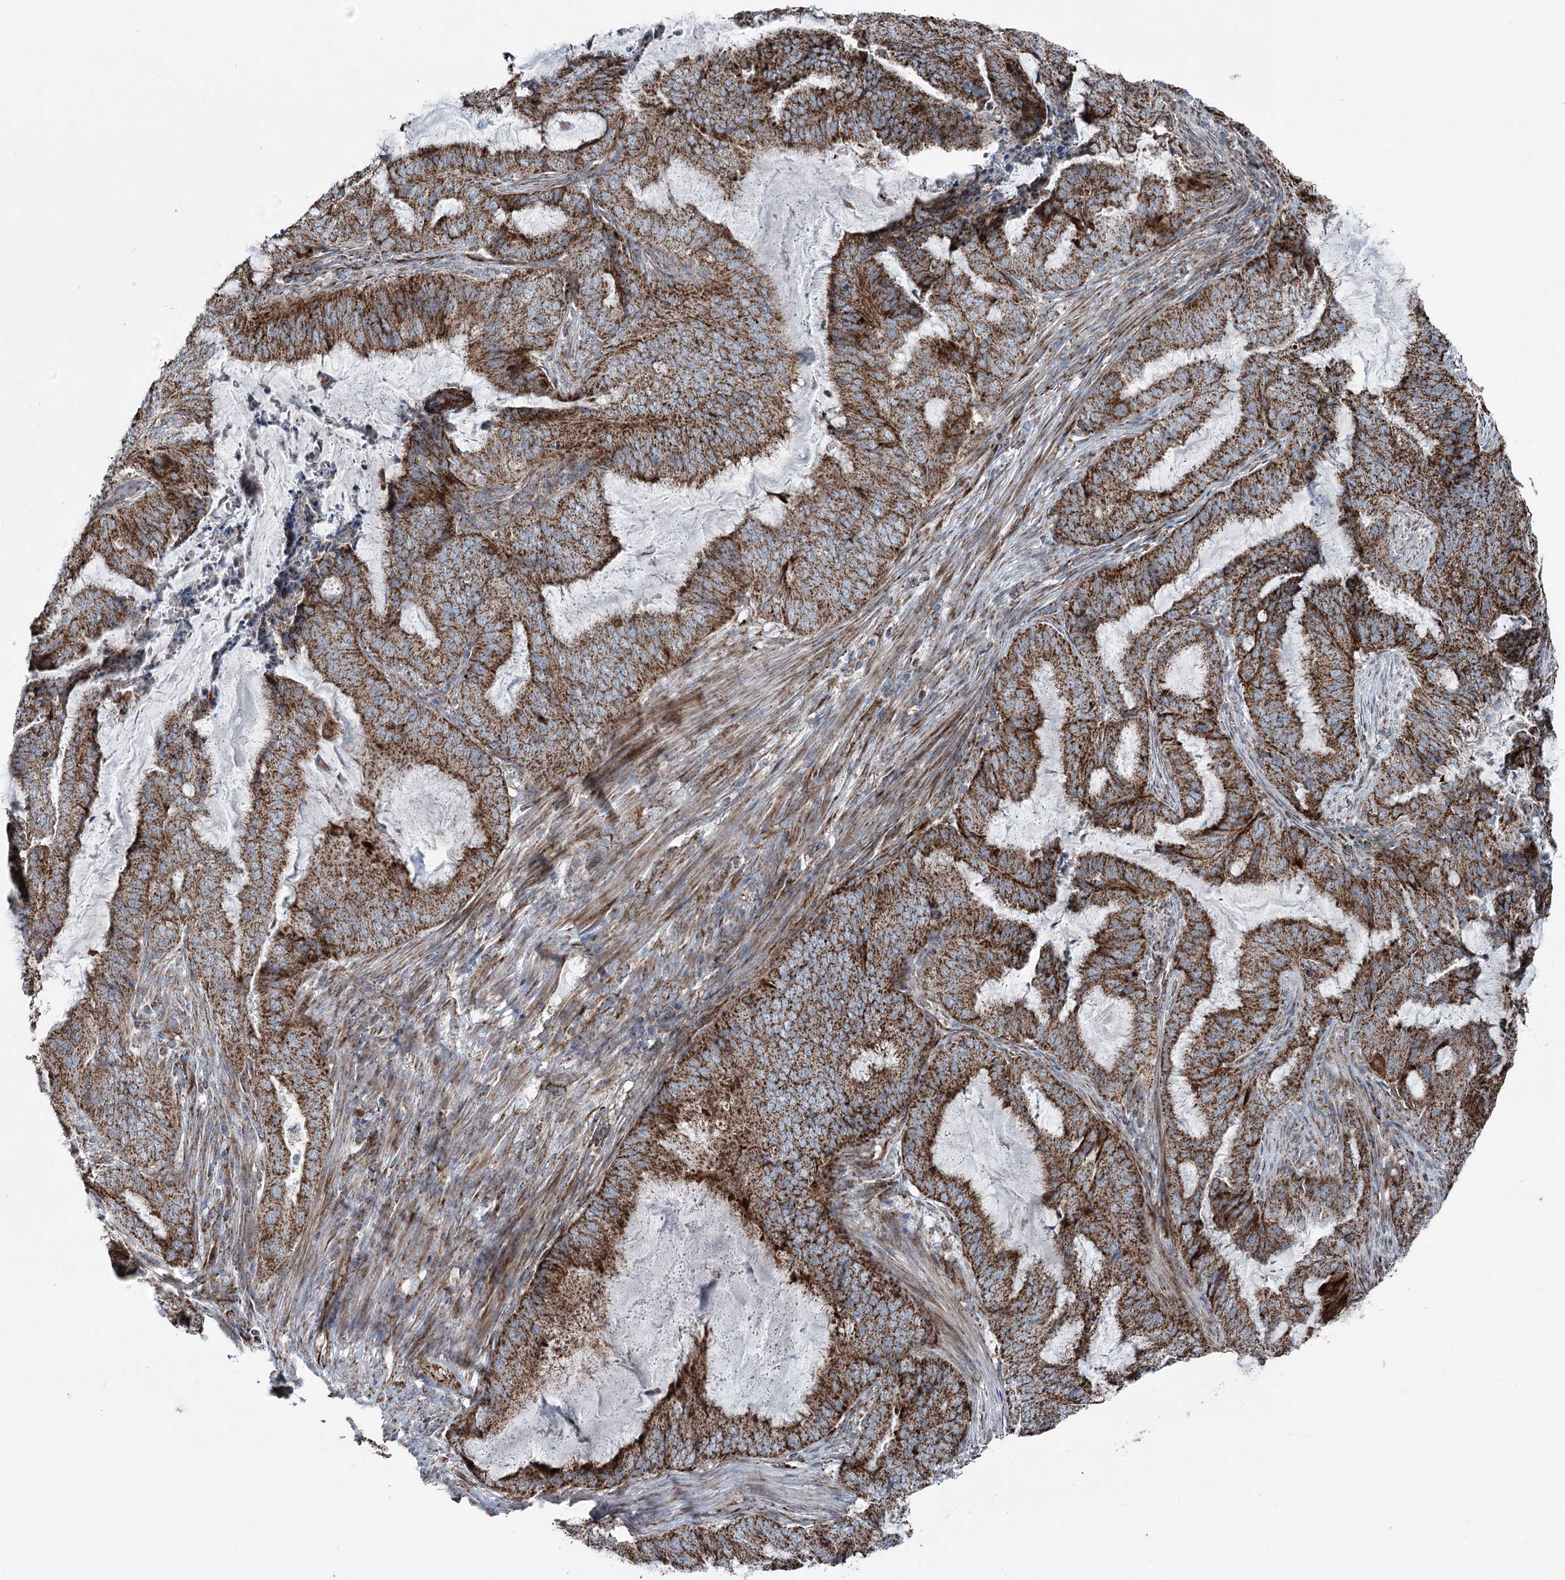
{"staining": {"intensity": "strong", "quantity": ">75%", "location": "cytoplasmic/membranous"}, "tissue": "endometrial cancer", "cell_type": "Tumor cells", "image_type": "cancer", "snomed": [{"axis": "morphology", "description": "Adenocarcinoma, NOS"}, {"axis": "topography", "description": "Endometrium"}], "caption": "Strong cytoplasmic/membranous positivity for a protein is present in about >75% of tumor cells of endometrial cancer (adenocarcinoma) using immunohistochemistry.", "gene": "UCN3", "patient": {"sex": "female", "age": 51}}